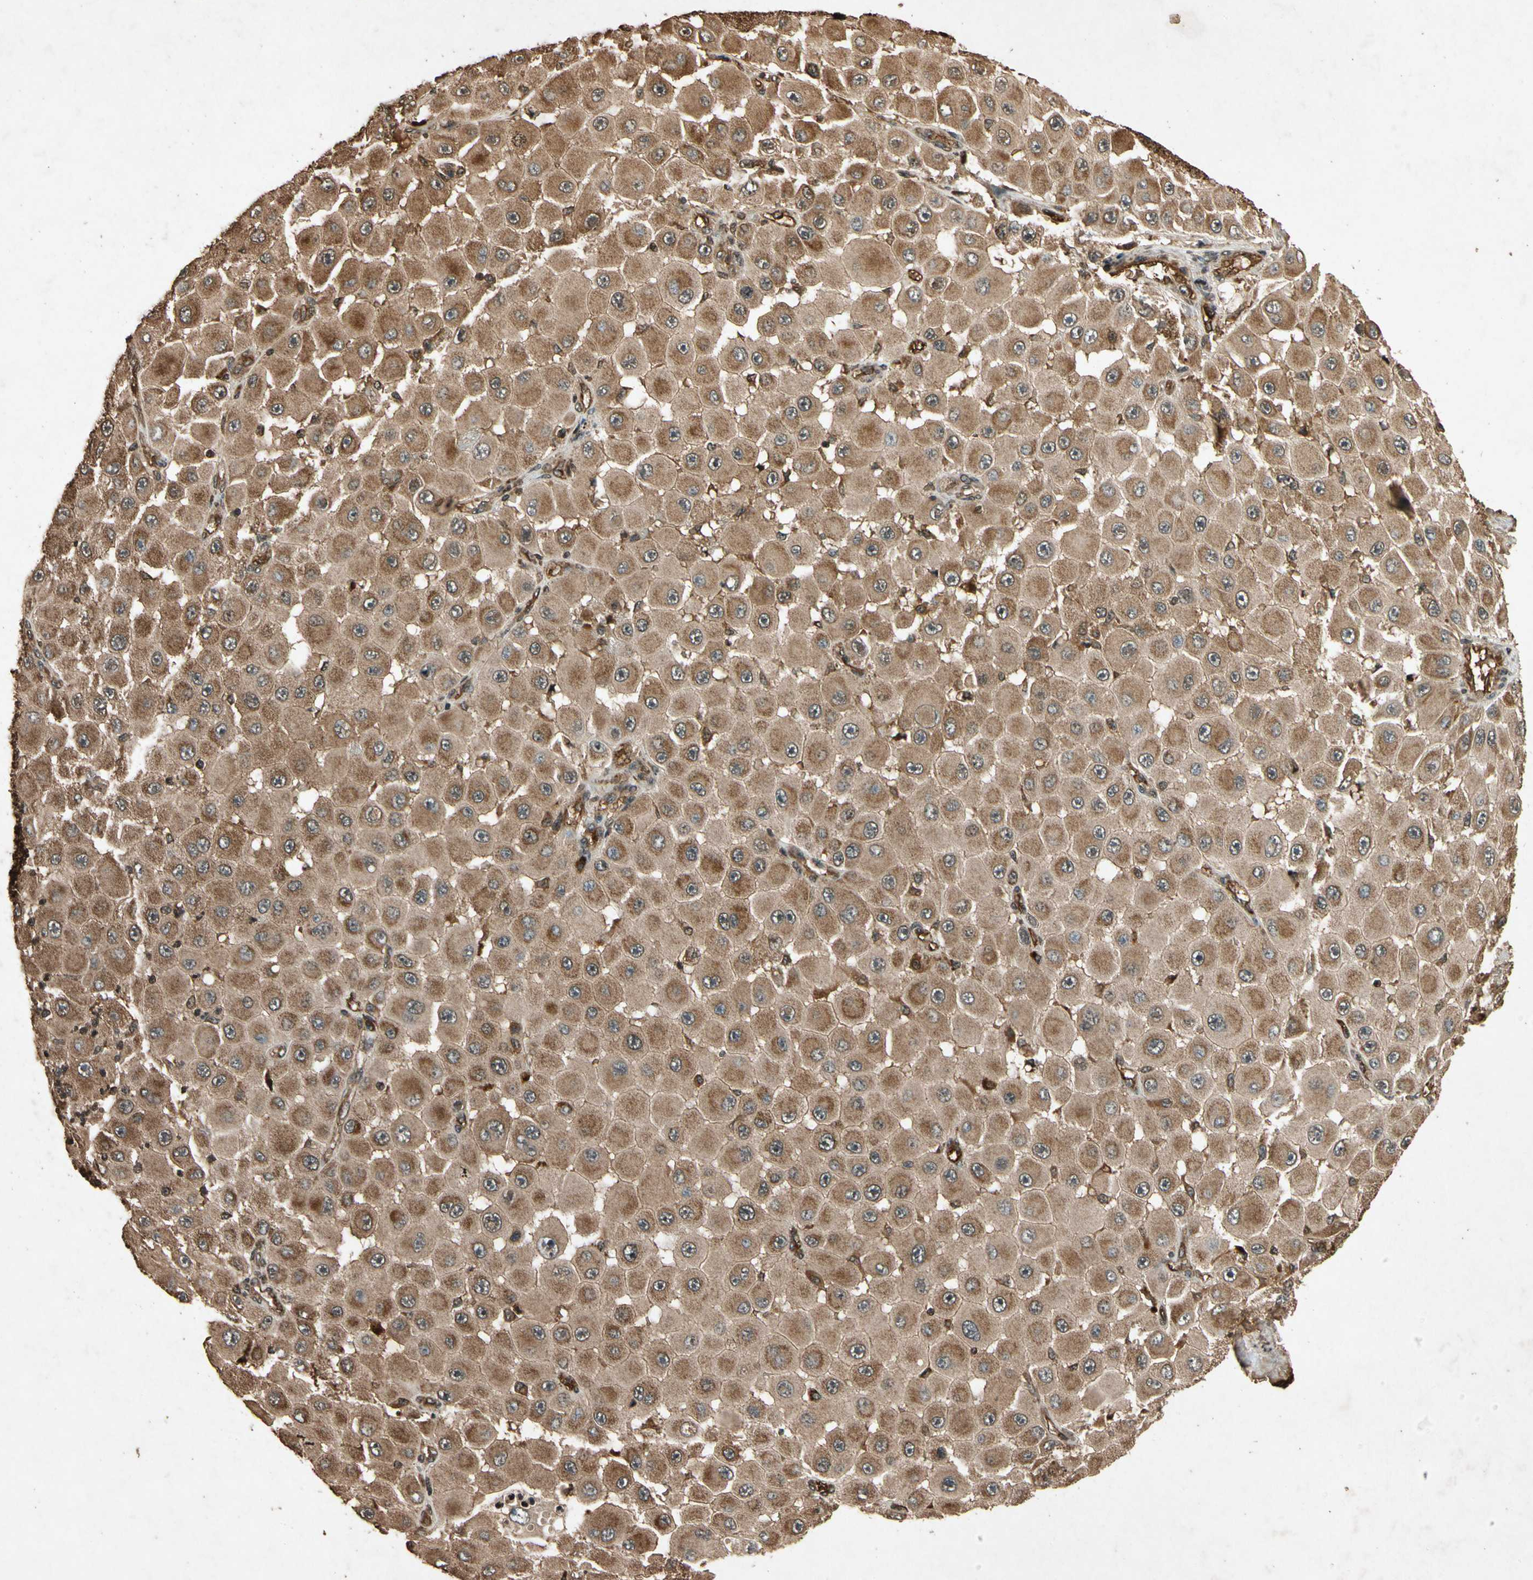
{"staining": {"intensity": "moderate", "quantity": ">75%", "location": "cytoplasmic/membranous"}, "tissue": "melanoma", "cell_type": "Tumor cells", "image_type": "cancer", "snomed": [{"axis": "morphology", "description": "Malignant melanoma, NOS"}, {"axis": "topography", "description": "Skin"}], "caption": "A high-resolution image shows IHC staining of melanoma, which exhibits moderate cytoplasmic/membranous staining in approximately >75% of tumor cells.", "gene": "TXN2", "patient": {"sex": "female", "age": 81}}